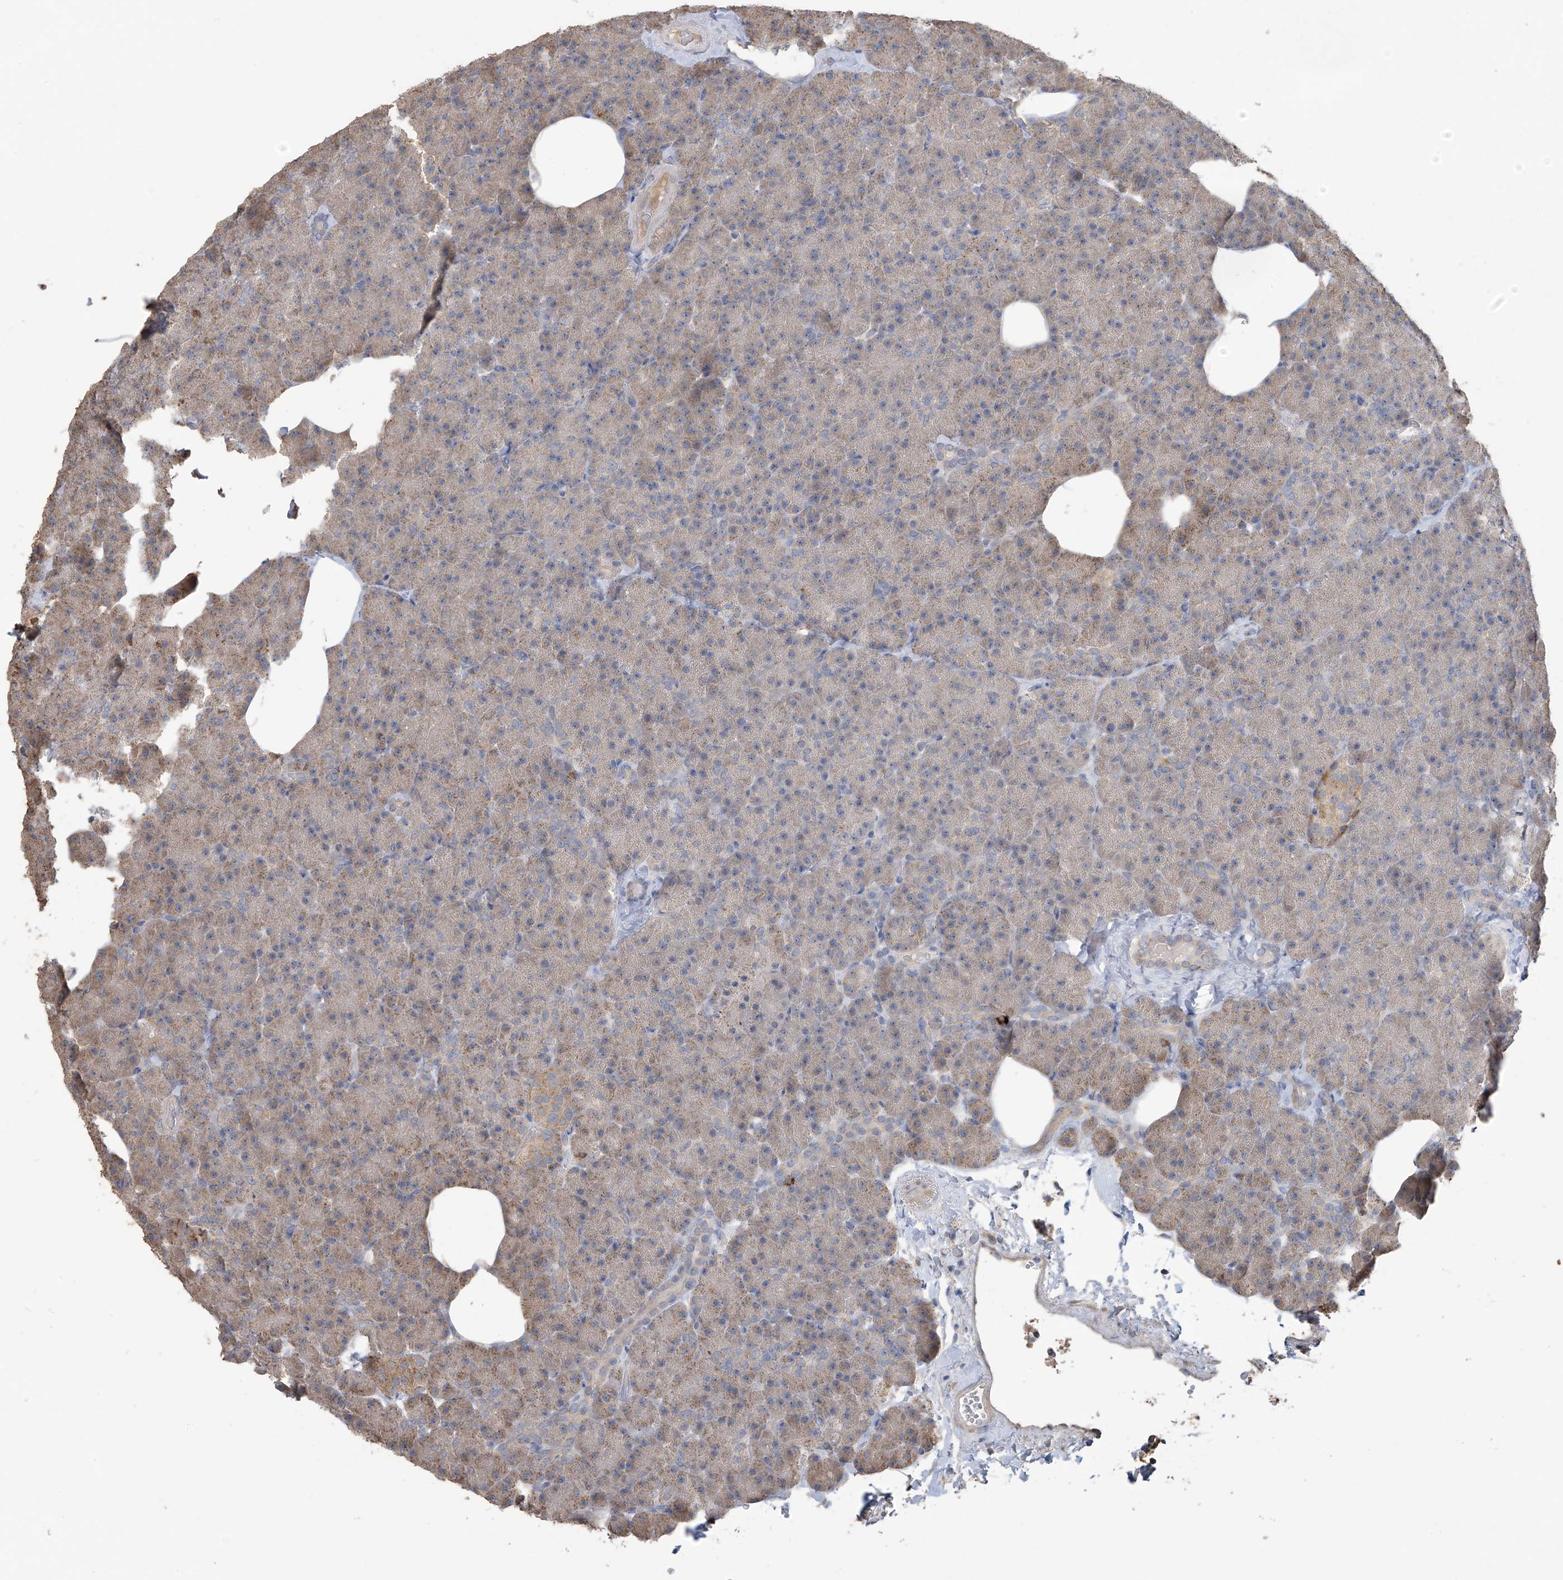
{"staining": {"intensity": "moderate", "quantity": ">75%", "location": "cytoplasmic/membranous"}, "tissue": "pancreas", "cell_type": "Exocrine glandular cells", "image_type": "normal", "snomed": [{"axis": "morphology", "description": "Normal tissue, NOS"}, {"axis": "morphology", "description": "Carcinoid, malignant, NOS"}, {"axis": "topography", "description": "Pancreas"}], "caption": "This photomicrograph exhibits benign pancreas stained with IHC to label a protein in brown. The cytoplasmic/membranous of exocrine glandular cells show moderate positivity for the protein. Nuclei are counter-stained blue.", "gene": "SLFN14", "patient": {"sex": "female", "age": 35}}